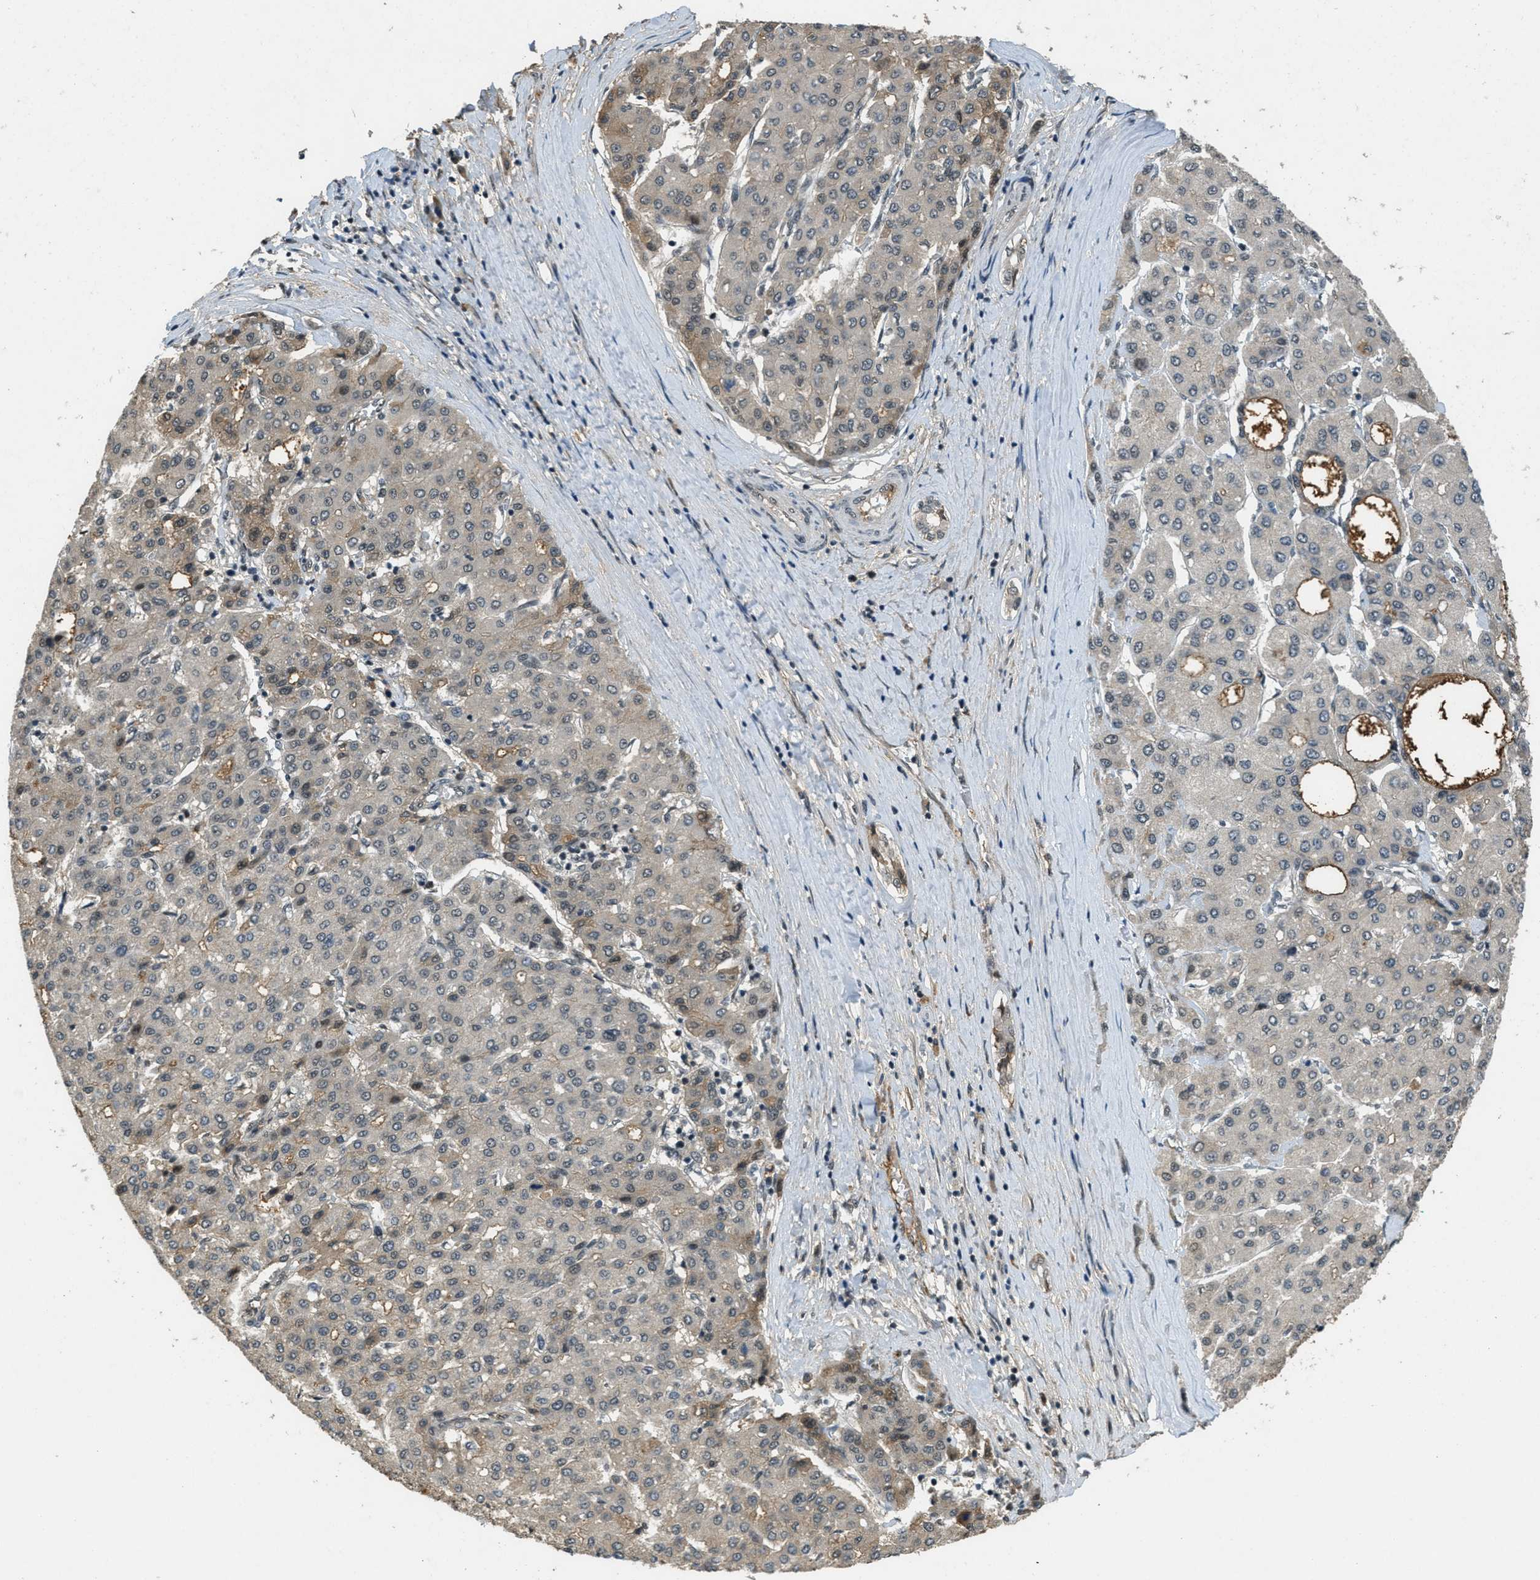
{"staining": {"intensity": "moderate", "quantity": "<25%", "location": "cytoplasmic/membranous"}, "tissue": "liver cancer", "cell_type": "Tumor cells", "image_type": "cancer", "snomed": [{"axis": "morphology", "description": "Carcinoma, Hepatocellular, NOS"}, {"axis": "topography", "description": "Liver"}], "caption": "Immunohistochemistry (IHC) of human liver cancer (hepatocellular carcinoma) reveals low levels of moderate cytoplasmic/membranous positivity in about <25% of tumor cells.", "gene": "ZNF148", "patient": {"sex": "male", "age": 65}}